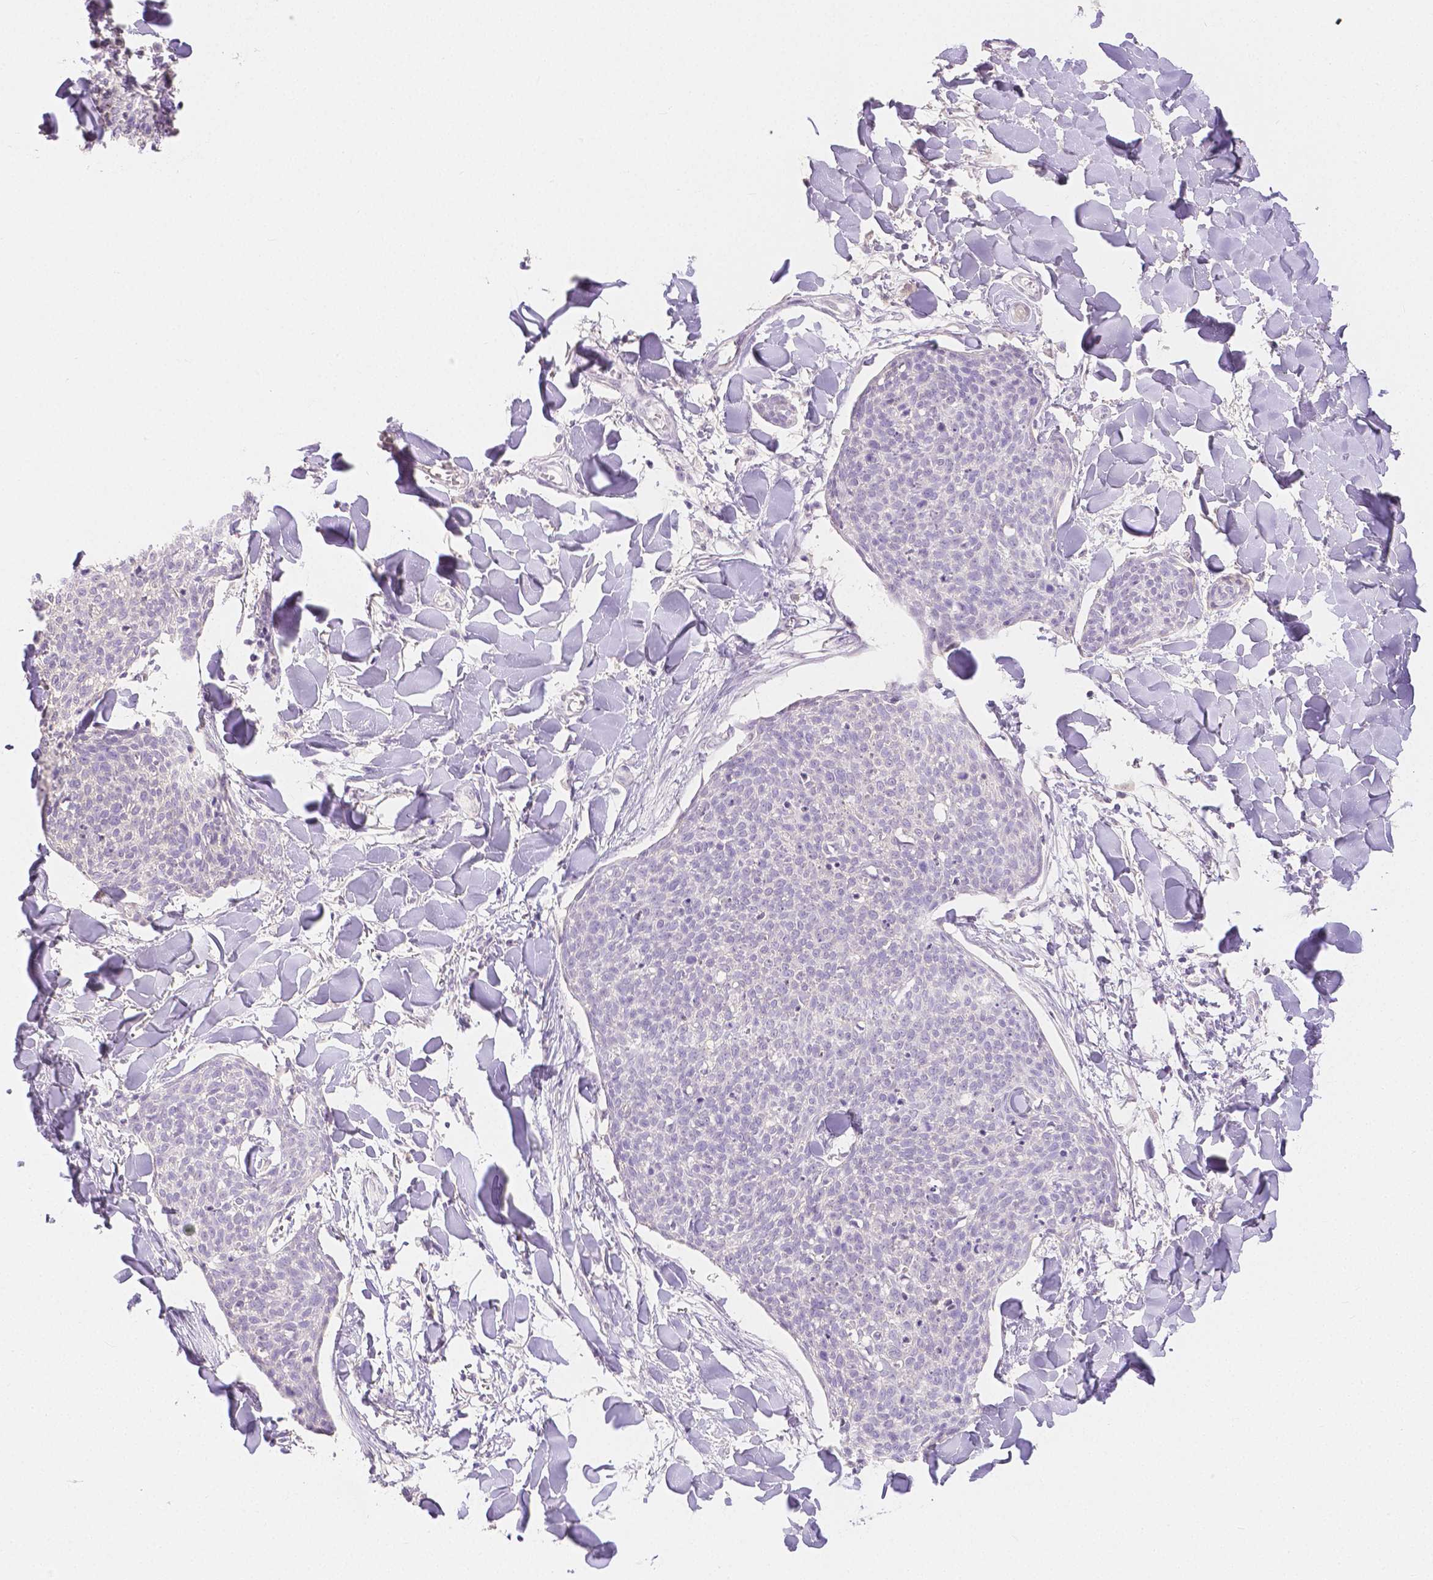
{"staining": {"intensity": "negative", "quantity": "none", "location": "none"}, "tissue": "skin cancer", "cell_type": "Tumor cells", "image_type": "cancer", "snomed": [{"axis": "morphology", "description": "Squamous cell carcinoma, NOS"}, {"axis": "topography", "description": "Skin"}, {"axis": "topography", "description": "Vulva"}], "caption": "This is an immunohistochemistry photomicrograph of skin cancer. There is no staining in tumor cells.", "gene": "OCLN", "patient": {"sex": "female", "age": 75}}